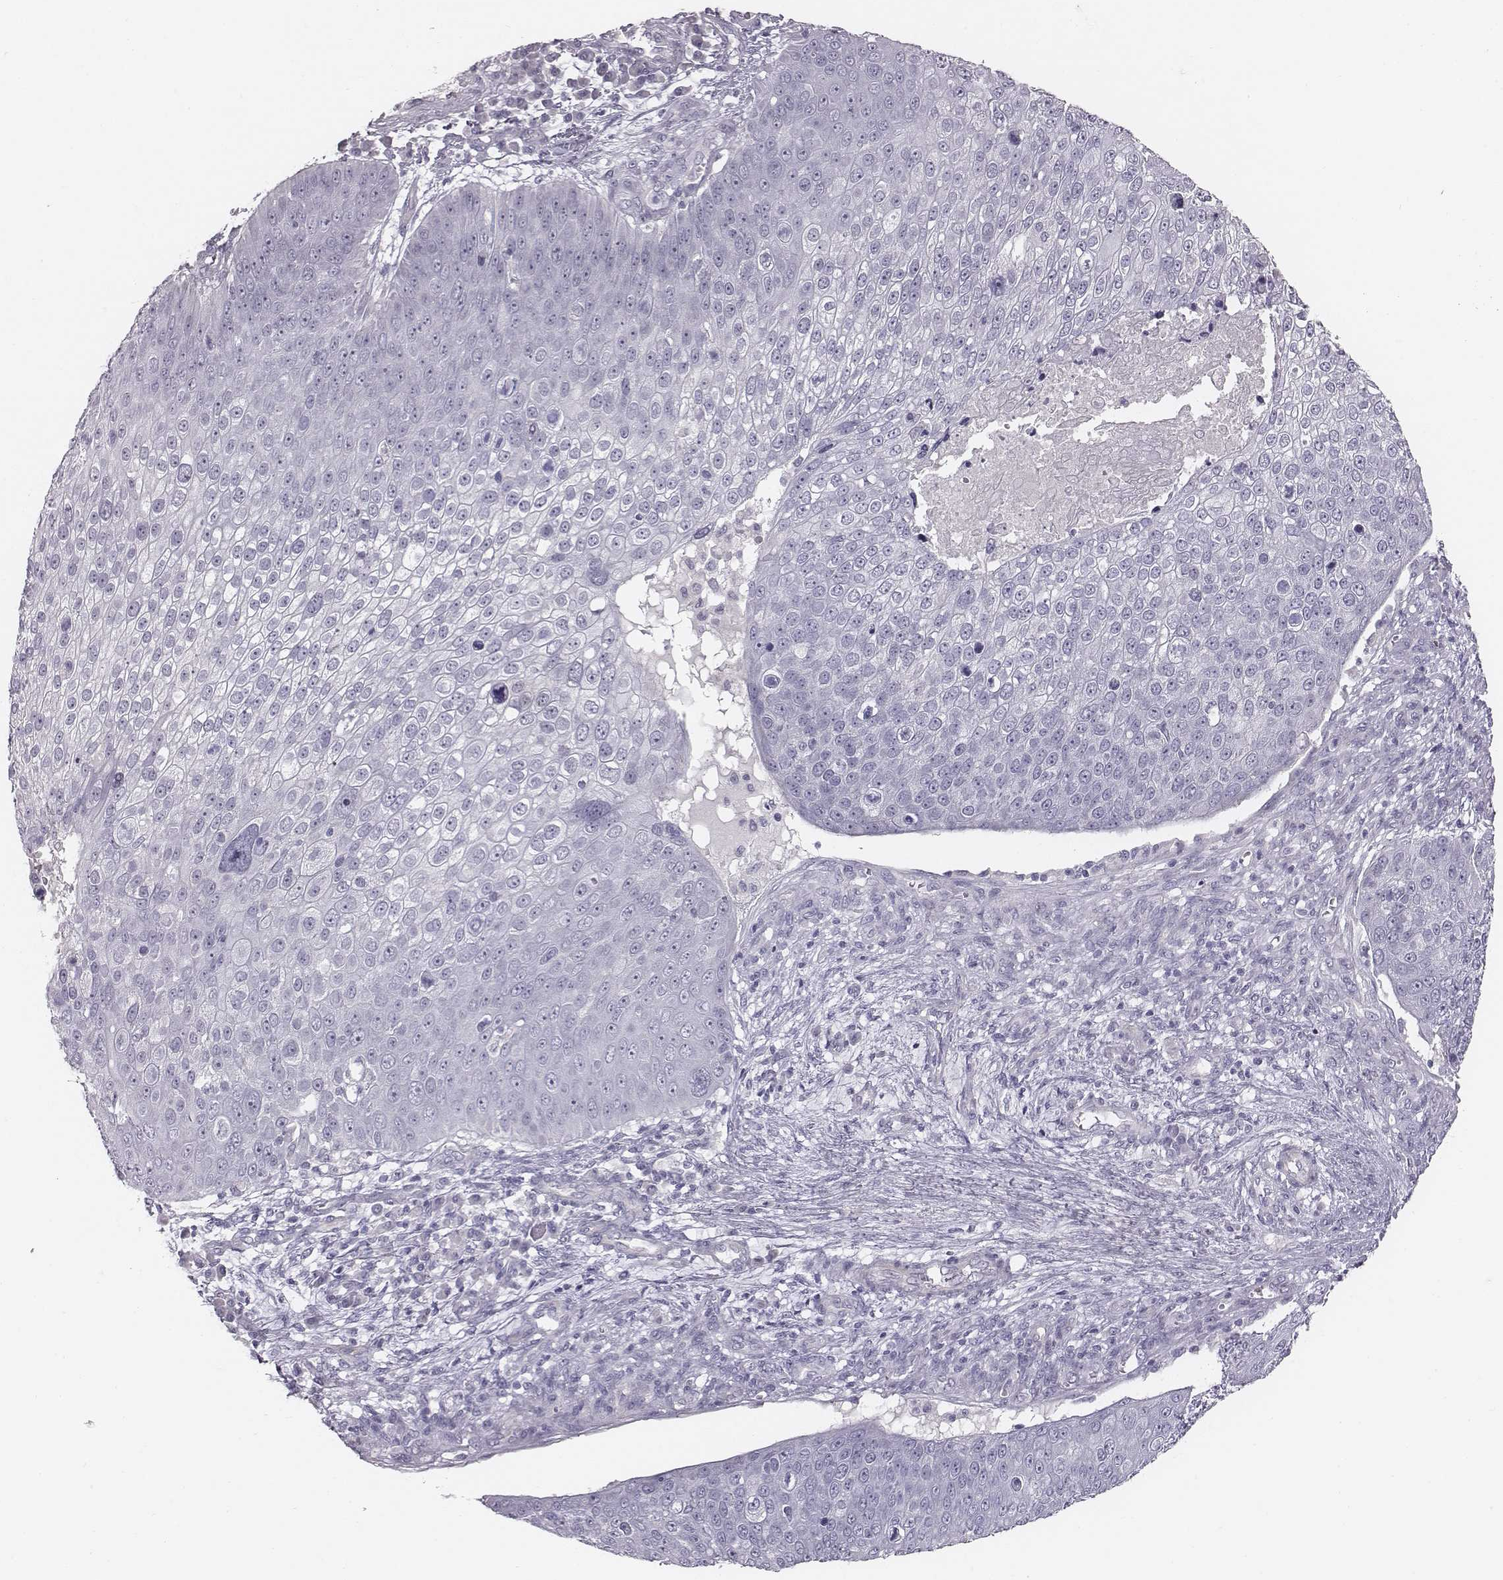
{"staining": {"intensity": "negative", "quantity": "none", "location": "none"}, "tissue": "skin cancer", "cell_type": "Tumor cells", "image_type": "cancer", "snomed": [{"axis": "morphology", "description": "Squamous cell carcinoma, NOS"}, {"axis": "topography", "description": "Skin"}], "caption": "This photomicrograph is of skin cancer (squamous cell carcinoma) stained with immunohistochemistry to label a protein in brown with the nuclei are counter-stained blue. There is no expression in tumor cells. (DAB (3,3'-diaminobenzidine) immunohistochemistry, high magnification).", "gene": "CACNG4", "patient": {"sex": "male", "age": 71}}